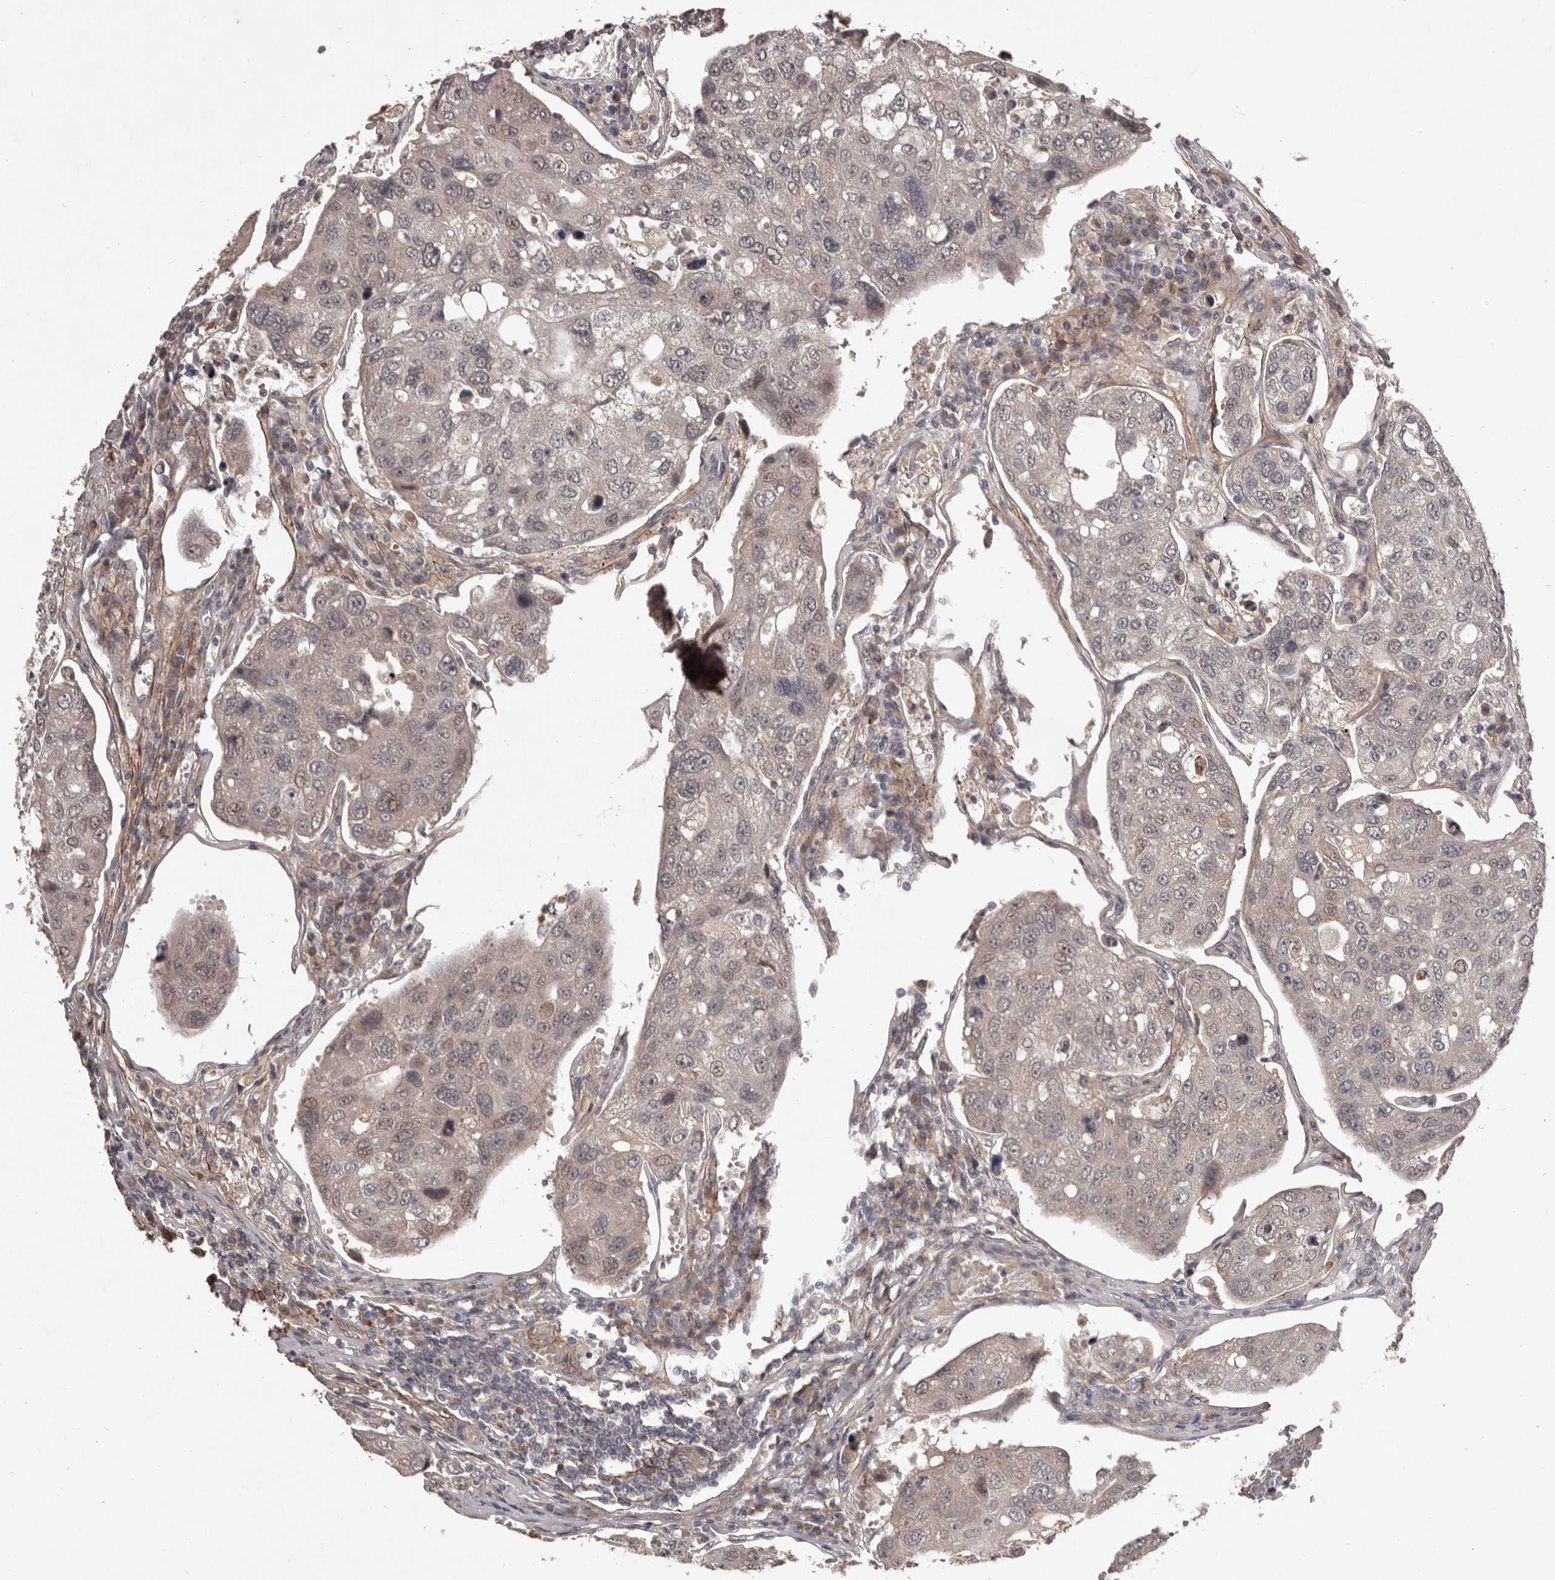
{"staining": {"intensity": "negative", "quantity": "none", "location": "none"}, "tissue": "urothelial cancer", "cell_type": "Tumor cells", "image_type": "cancer", "snomed": [{"axis": "morphology", "description": "Urothelial carcinoma, High grade"}, {"axis": "topography", "description": "Lymph node"}, {"axis": "topography", "description": "Urinary bladder"}], "caption": "Human urothelial cancer stained for a protein using immunohistochemistry shows no expression in tumor cells.", "gene": "HBS1L", "patient": {"sex": "male", "age": 51}}